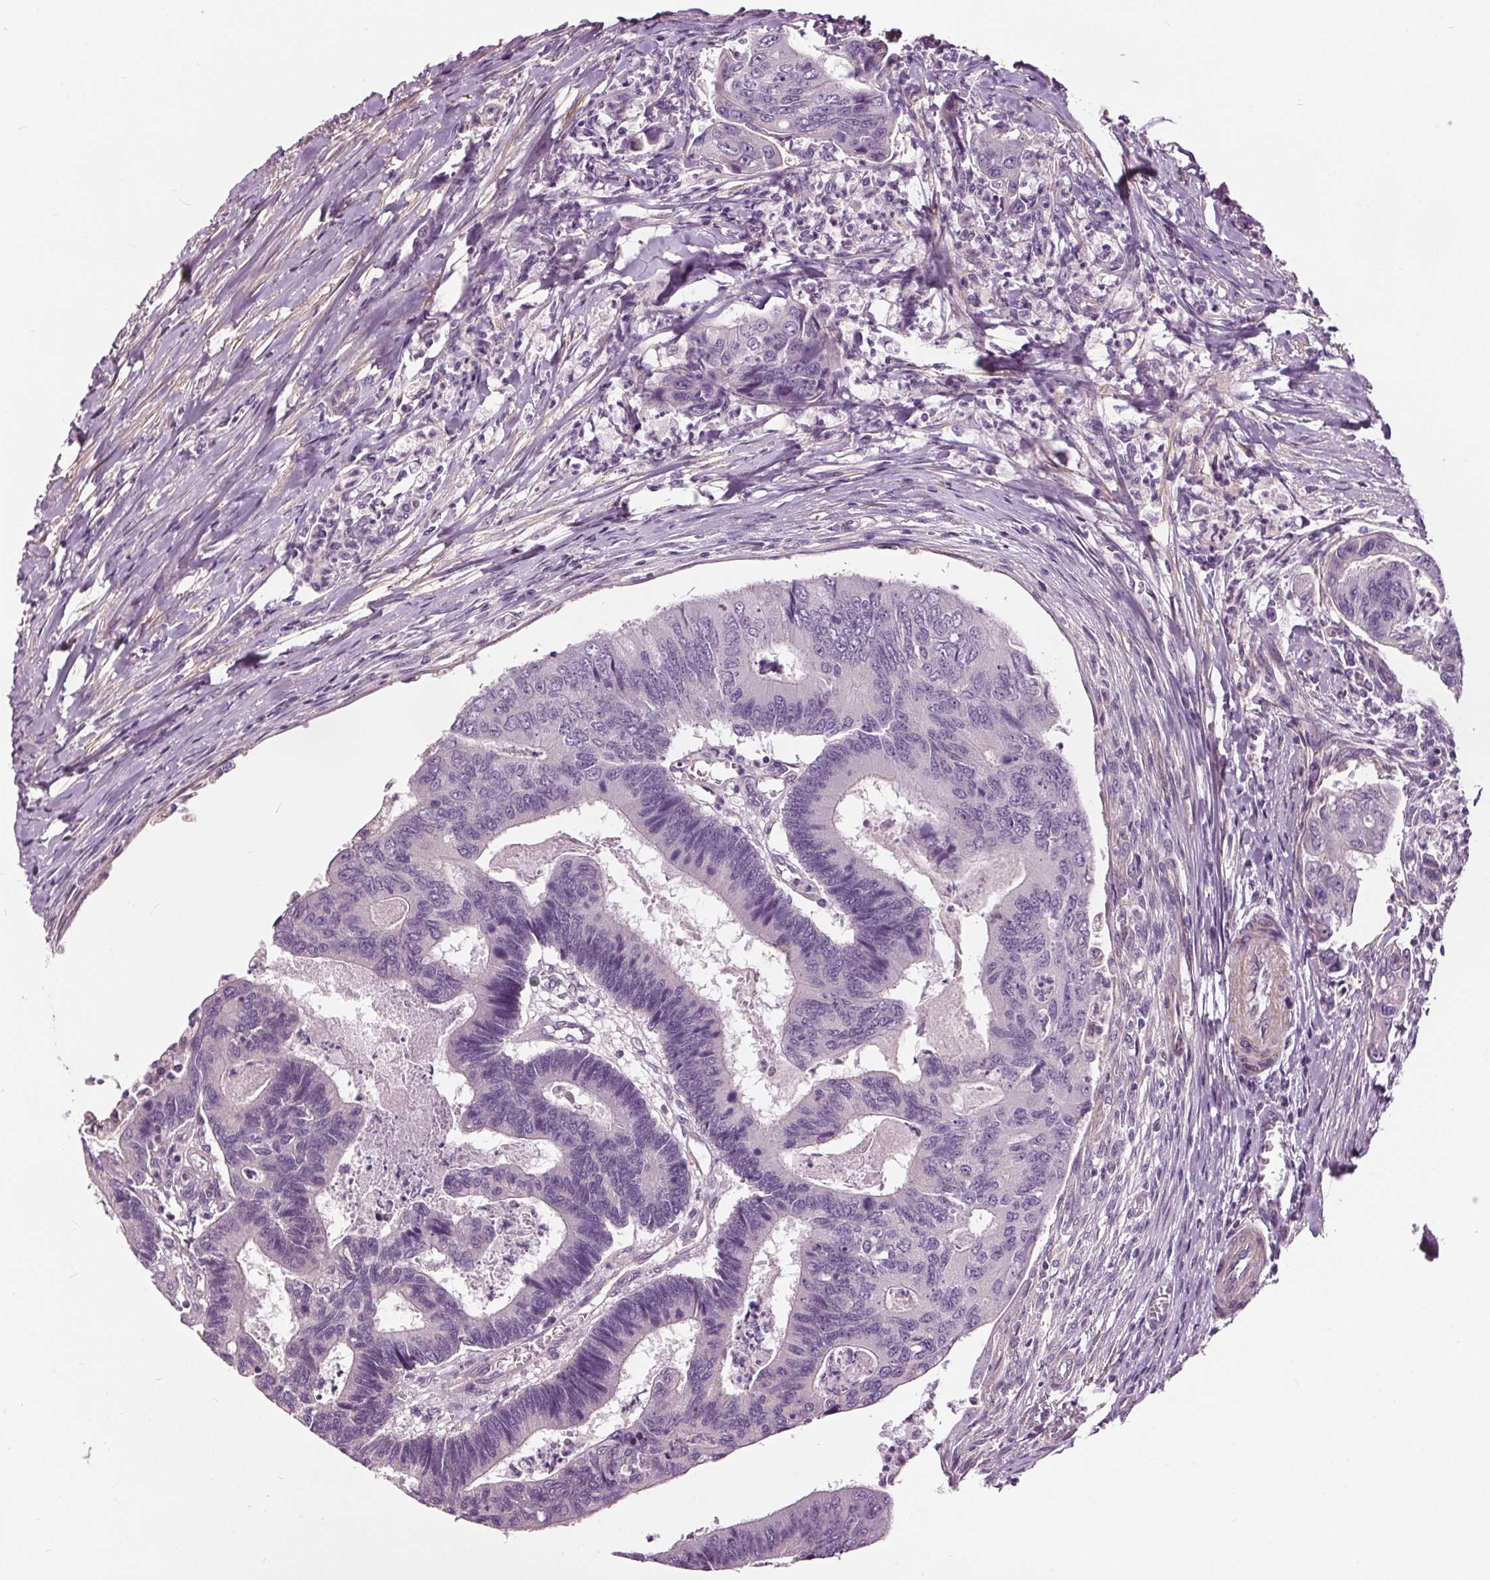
{"staining": {"intensity": "negative", "quantity": "none", "location": "none"}, "tissue": "colorectal cancer", "cell_type": "Tumor cells", "image_type": "cancer", "snomed": [{"axis": "morphology", "description": "Adenocarcinoma, NOS"}, {"axis": "topography", "description": "Colon"}], "caption": "Colorectal cancer (adenocarcinoma) stained for a protein using IHC displays no expression tumor cells.", "gene": "RASA1", "patient": {"sex": "female", "age": 67}}